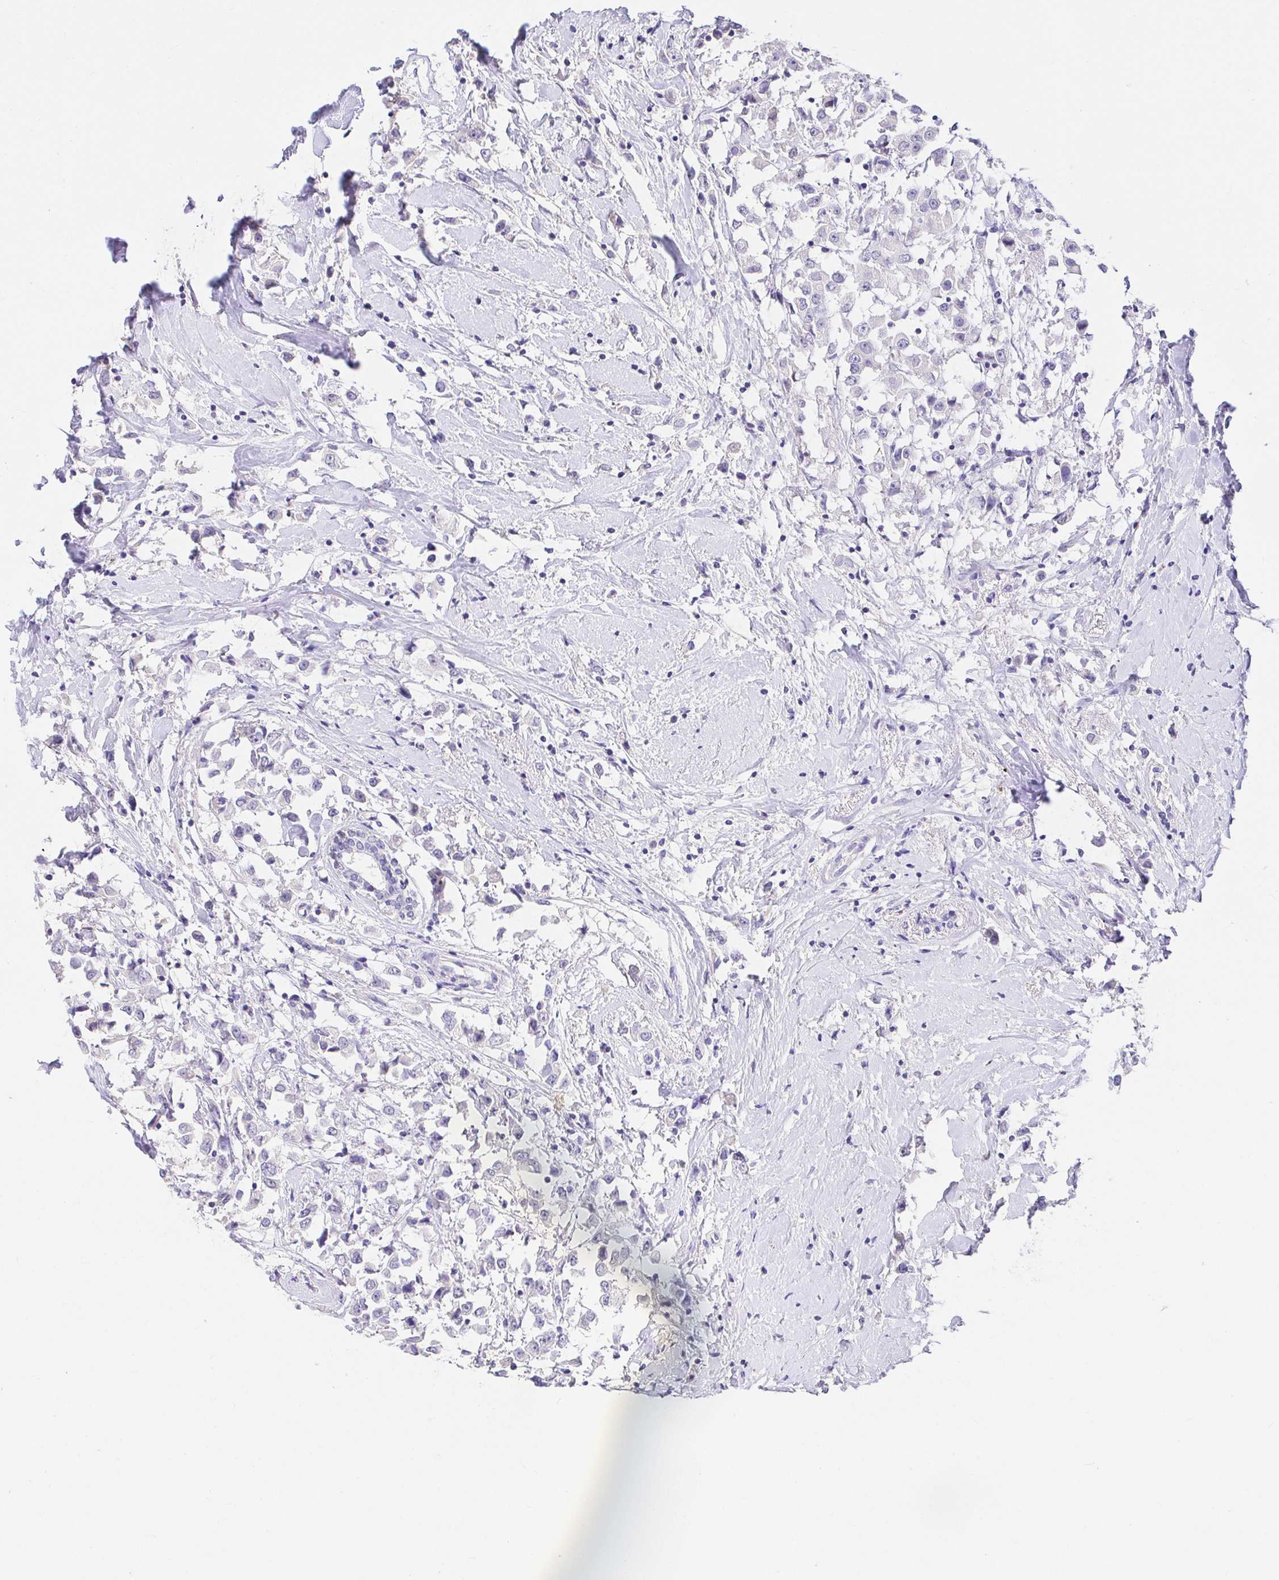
{"staining": {"intensity": "negative", "quantity": "none", "location": "none"}, "tissue": "breast cancer", "cell_type": "Tumor cells", "image_type": "cancer", "snomed": [{"axis": "morphology", "description": "Duct carcinoma"}, {"axis": "topography", "description": "Breast"}], "caption": "Immunohistochemistry micrograph of human breast cancer stained for a protein (brown), which exhibits no positivity in tumor cells.", "gene": "CDO1", "patient": {"sex": "female", "age": 61}}